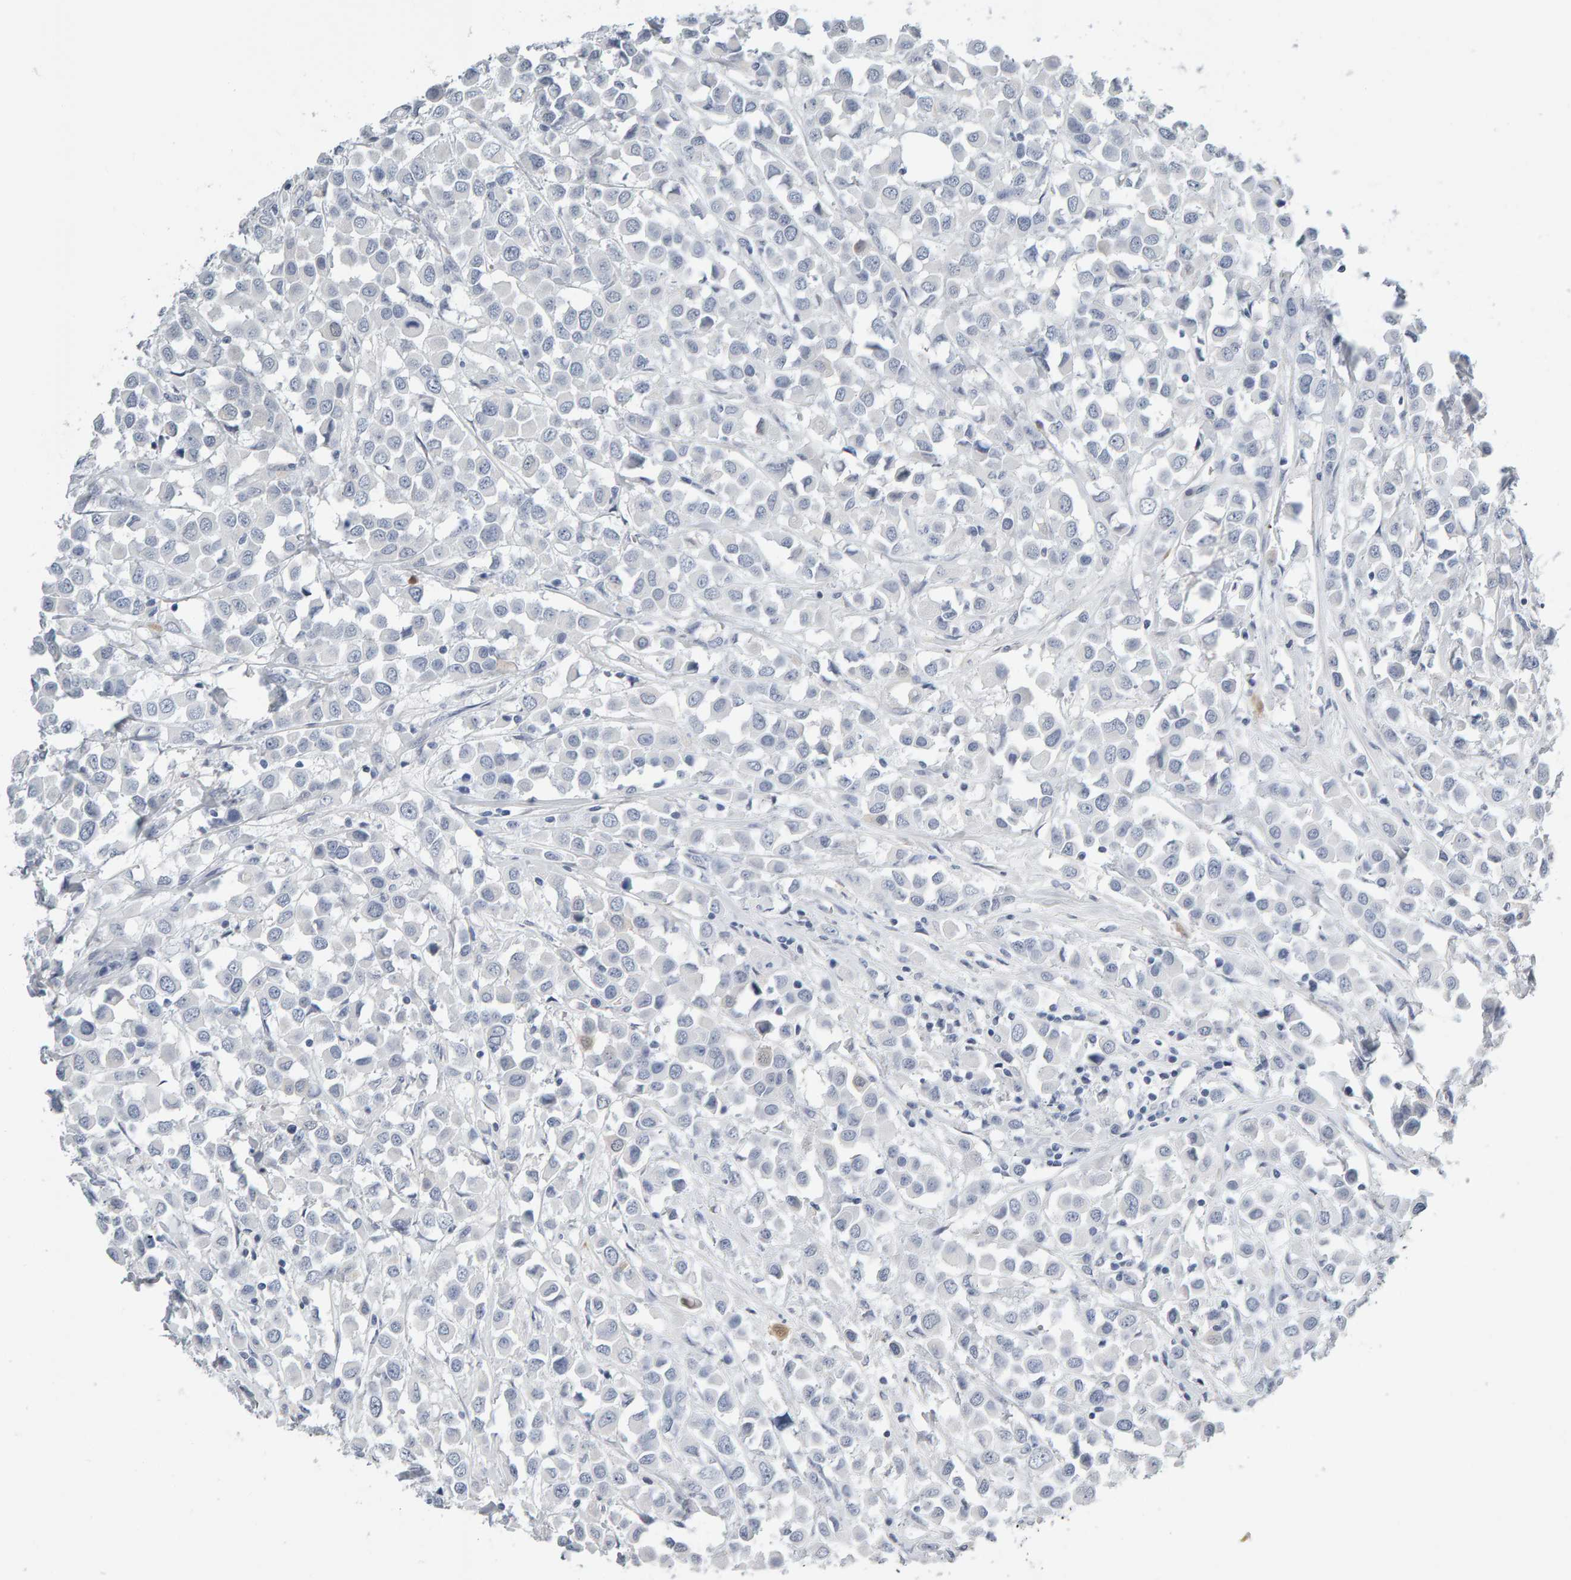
{"staining": {"intensity": "negative", "quantity": "none", "location": "none"}, "tissue": "breast cancer", "cell_type": "Tumor cells", "image_type": "cancer", "snomed": [{"axis": "morphology", "description": "Duct carcinoma"}, {"axis": "topography", "description": "Breast"}], "caption": "Breast cancer (intraductal carcinoma) was stained to show a protein in brown. There is no significant expression in tumor cells.", "gene": "CTH", "patient": {"sex": "female", "age": 61}}